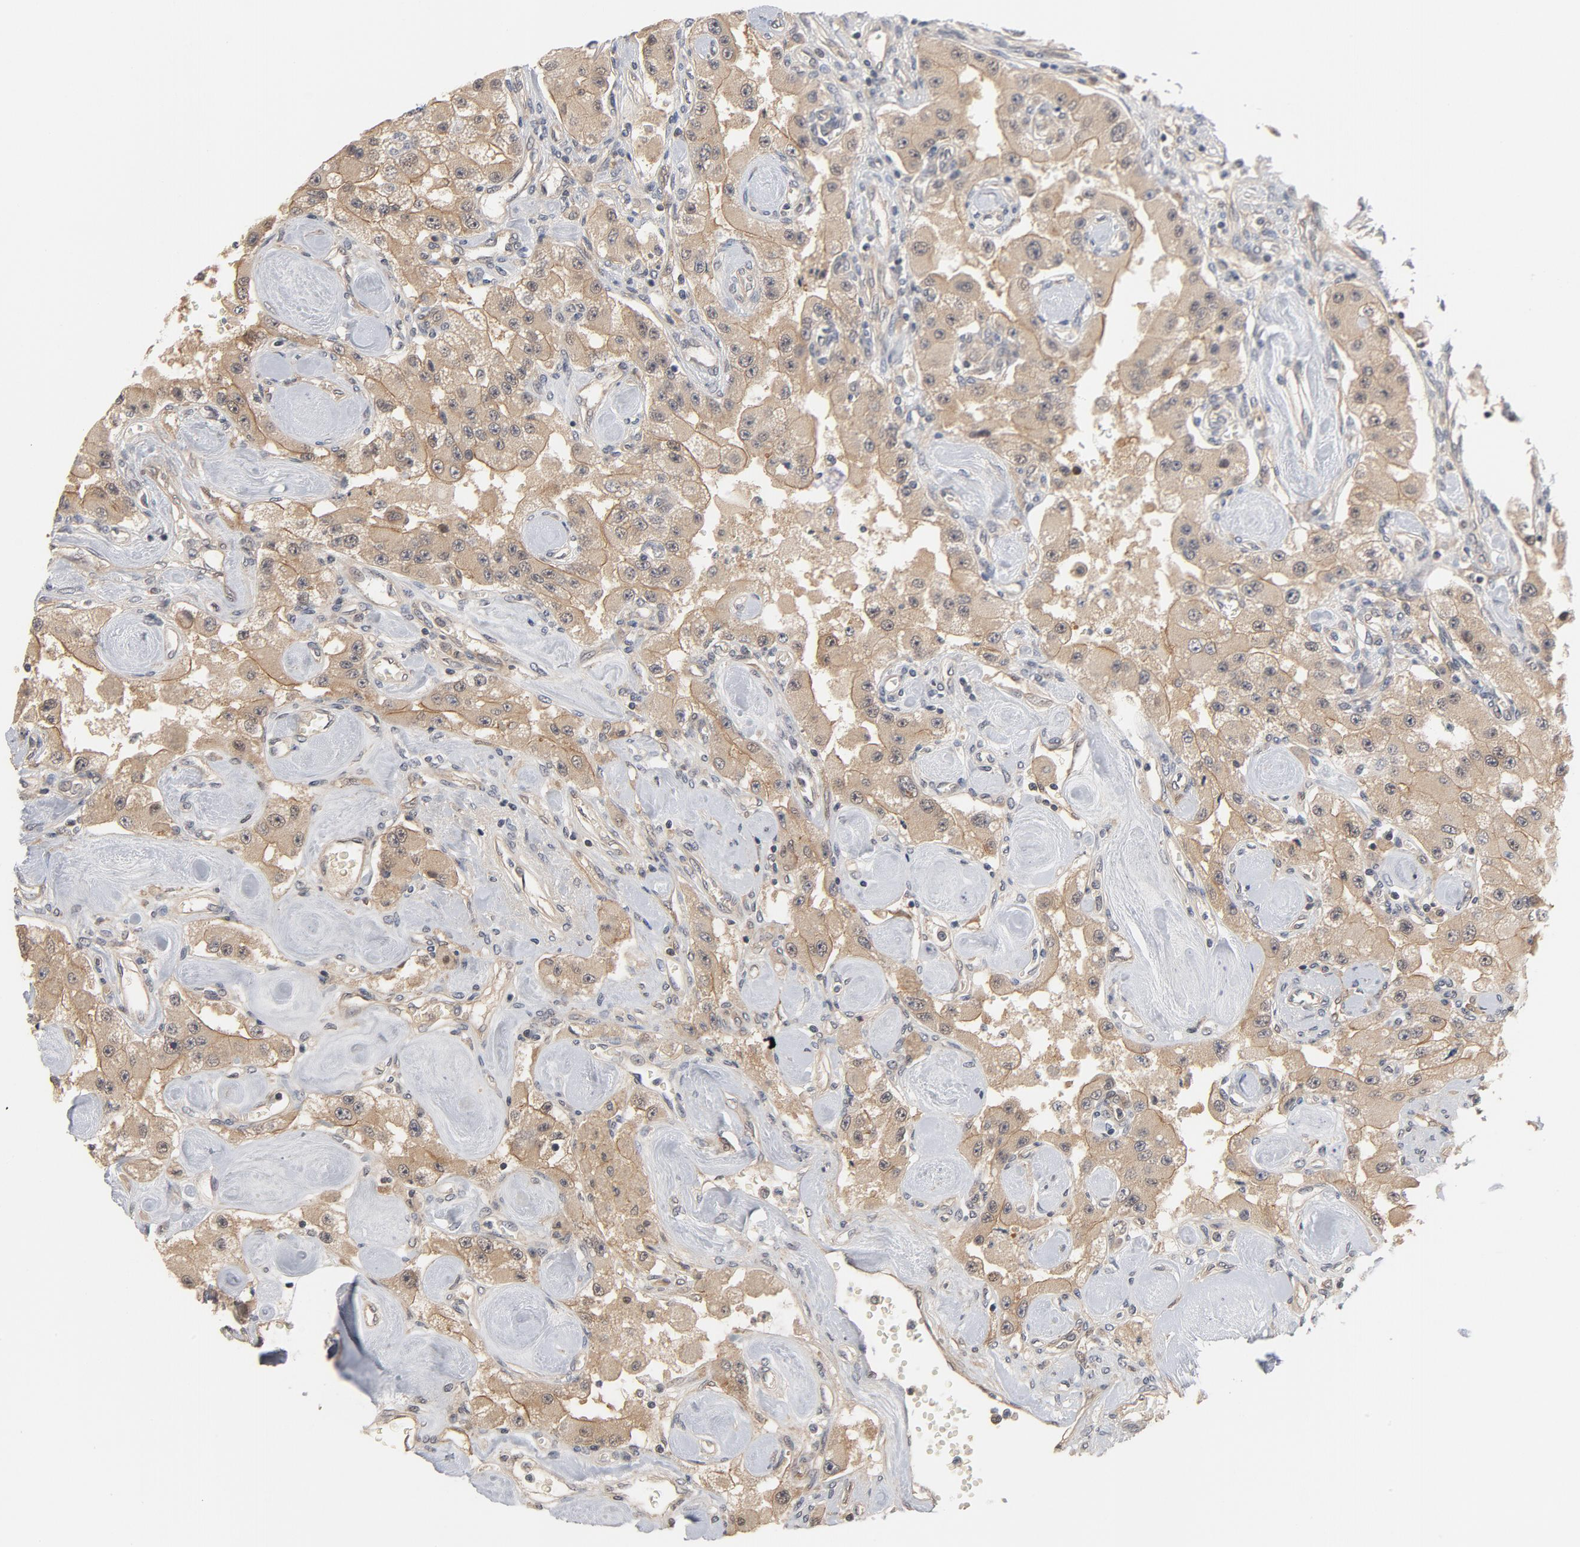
{"staining": {"intensity": "weak", "quantity": ">75%", "location": "cytoplasmic/membranous"}, "tissue": "carcinoid", "cell_type": "Tumor cells", "image_type": "cancer", "snomed": [{"axis": "morphology", "description": "Carcinoid, malignant, NOS"}, {"axis": "topography", "description": "Pancreas"}], "caption": "Protein staining demonstrates weak cytoplasmic/membranous expression in approximately >75% of tumor cells in carcinoid.", "gene": "PITPNM2", "patient": {"sex": "male", "age": 41}}